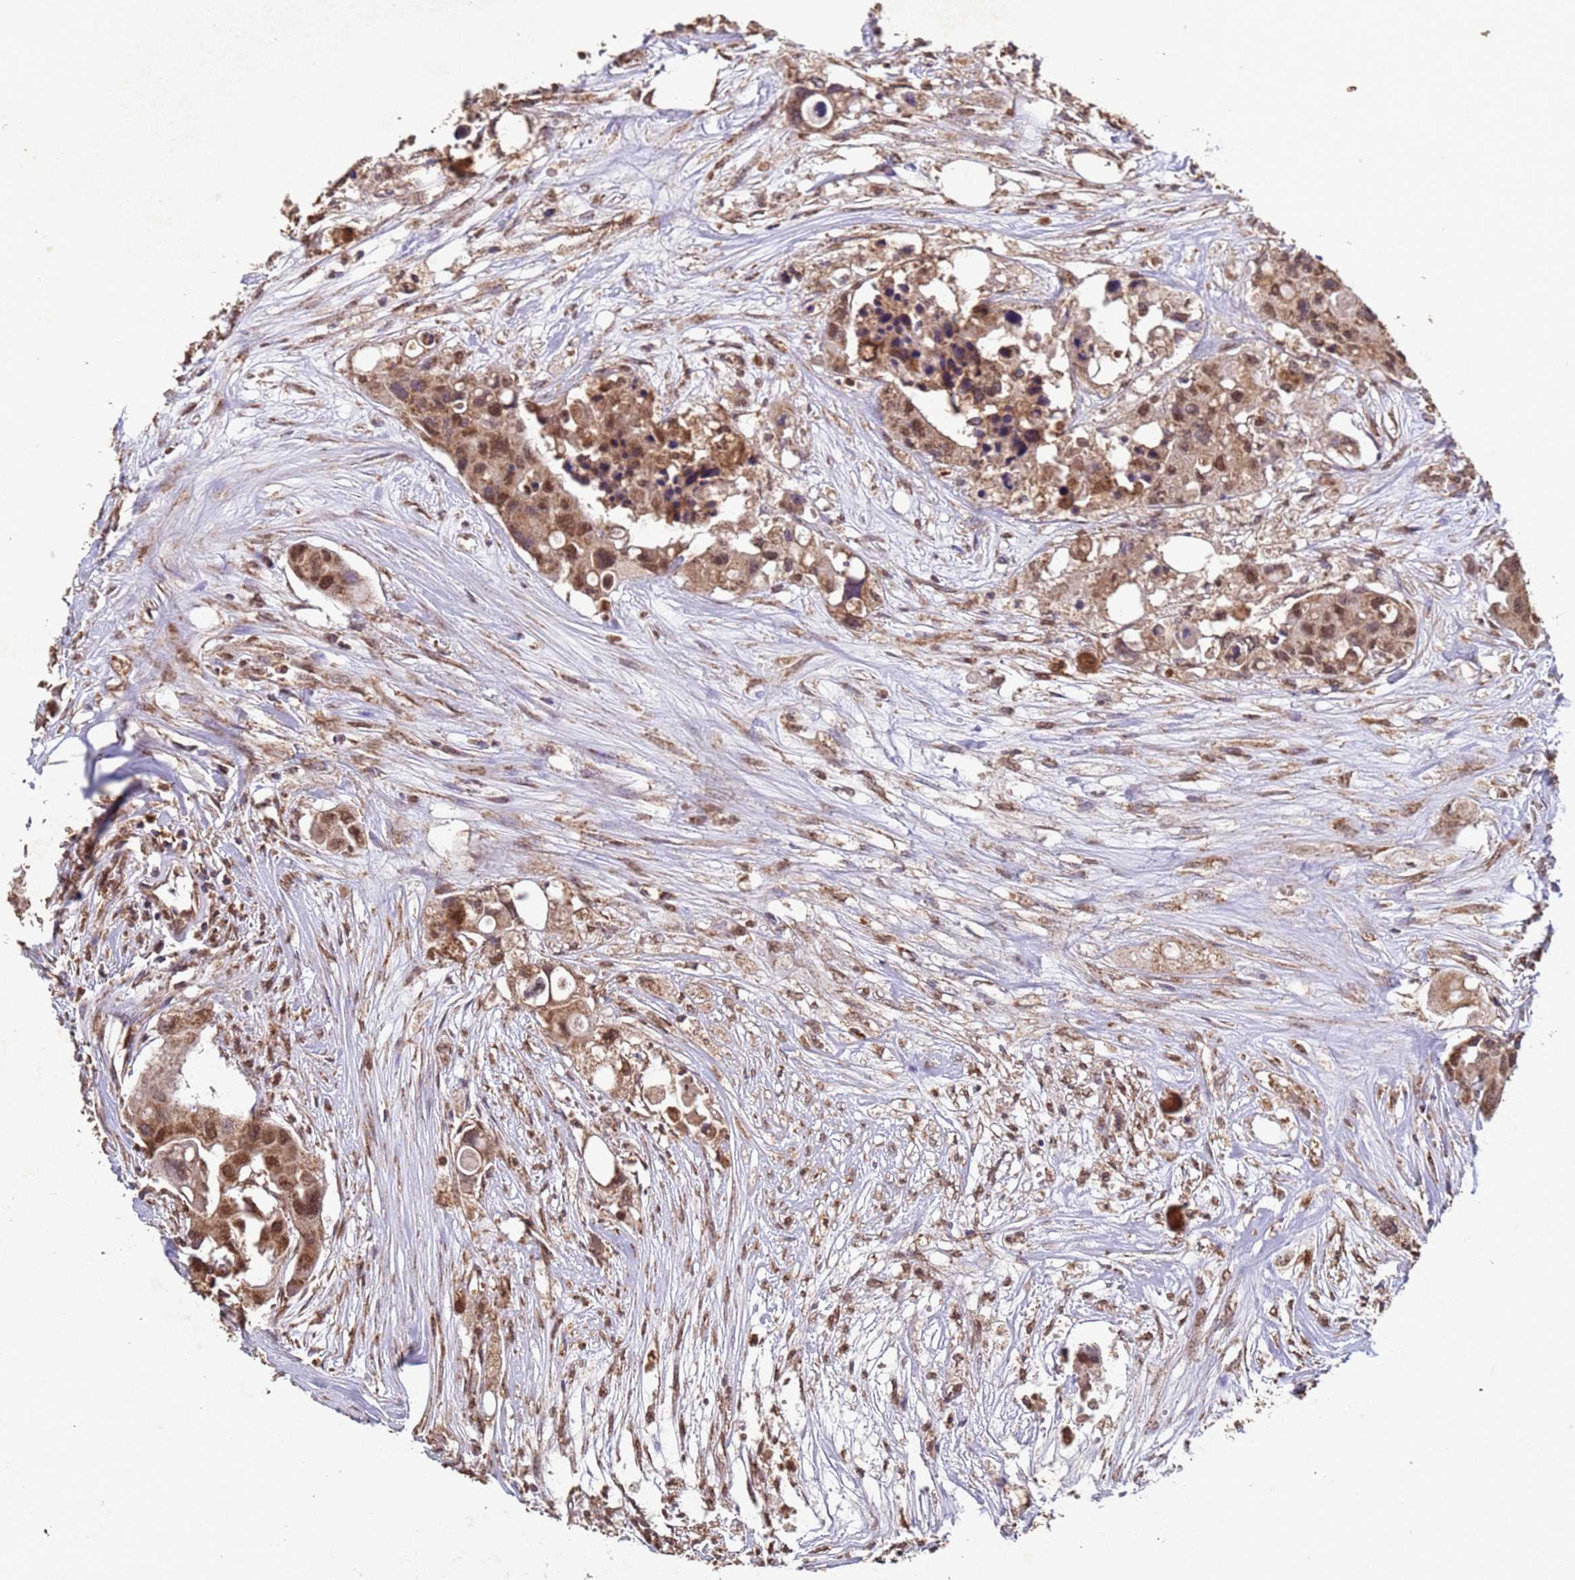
{"staining": {"intensity": "moderate", "quantity": ">75%", "location": "cytoplasmic/membranous,nuclear"}, "tissue": "colorectal cancer", "cell_type": "Tumor cells", "image_type": "cancer", "snomed": [{"axis": "morphology", "description": "Adenocarcinoma, NOS"}, {"axis": "topography", "description": "Colon"}], "caption": "Brown immunohistochemical staining in human colorectal cancer reveals moderate cytoplasmic/membranous and nuclear staining in approximately >75% of tumor cells. The staining was performed using DAB (3,3'-diaminobenzidine), with brown indicating positive protein expression. Nuclei are stained blue with hematoxylin.", "gene": "HDAC10", "patient": {"sex": "male", "age": 77}}